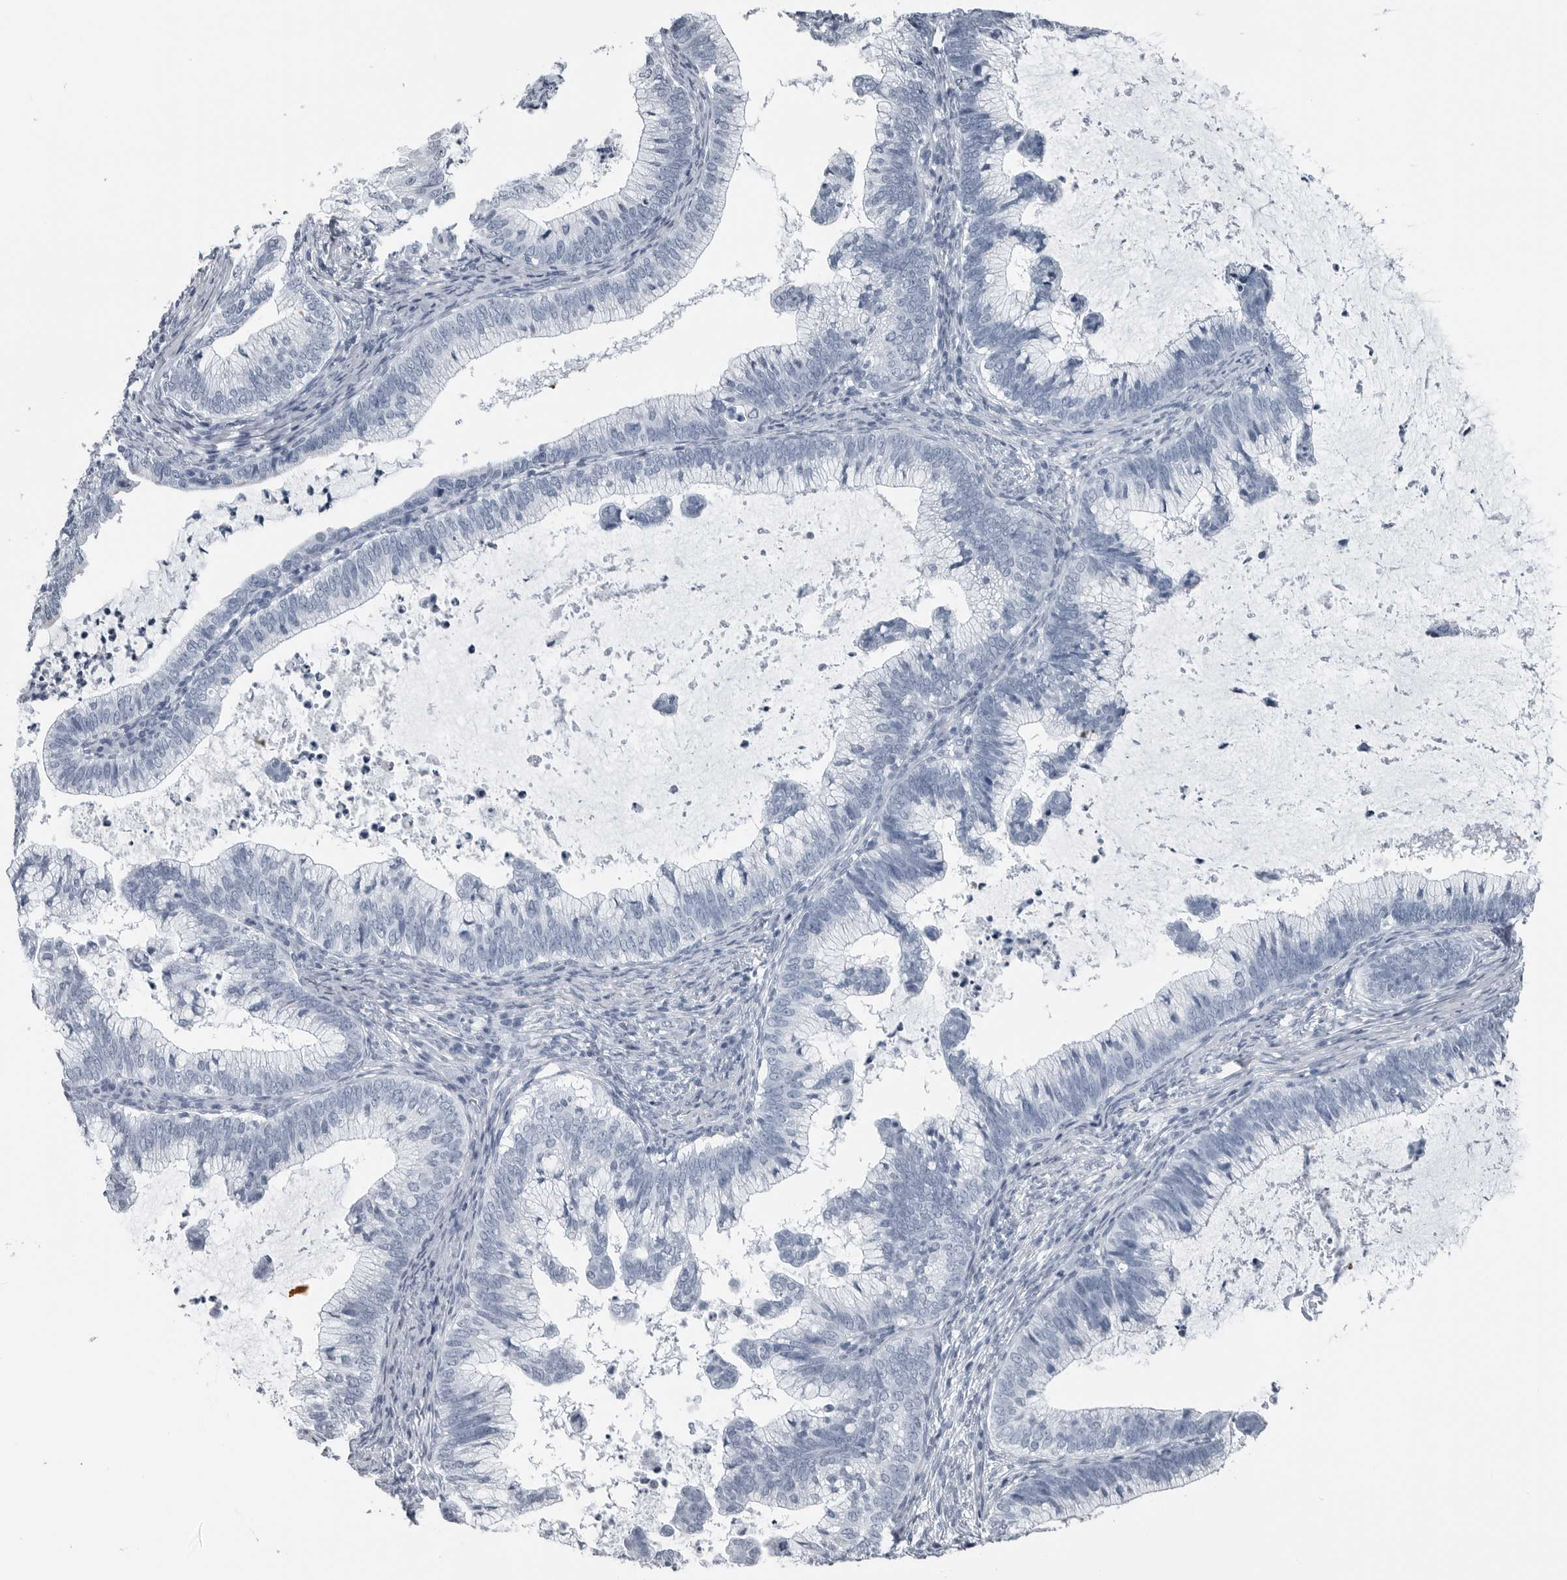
{"staining": {"intensity": "strong", "quantity": "<25%", "location": "cytoplasmic/membranous"}, "tissue": "cervical cancer", "cell_type": "Tumor cells", "image_type": "cancer", "snomed": [{"axis": "morphology", "description": "Adenocarcinoma, NOS"}, {"axis": "topography", "description": "Cervix"}], "caption": "Protein expression analysis of human cervical adenocarcinoma reveals strong cytoplasmic/membranous staining in approximately <25% of tumor cells.", "gene": "SPINK1", "patient": {"sex": "female", "age": 36}}